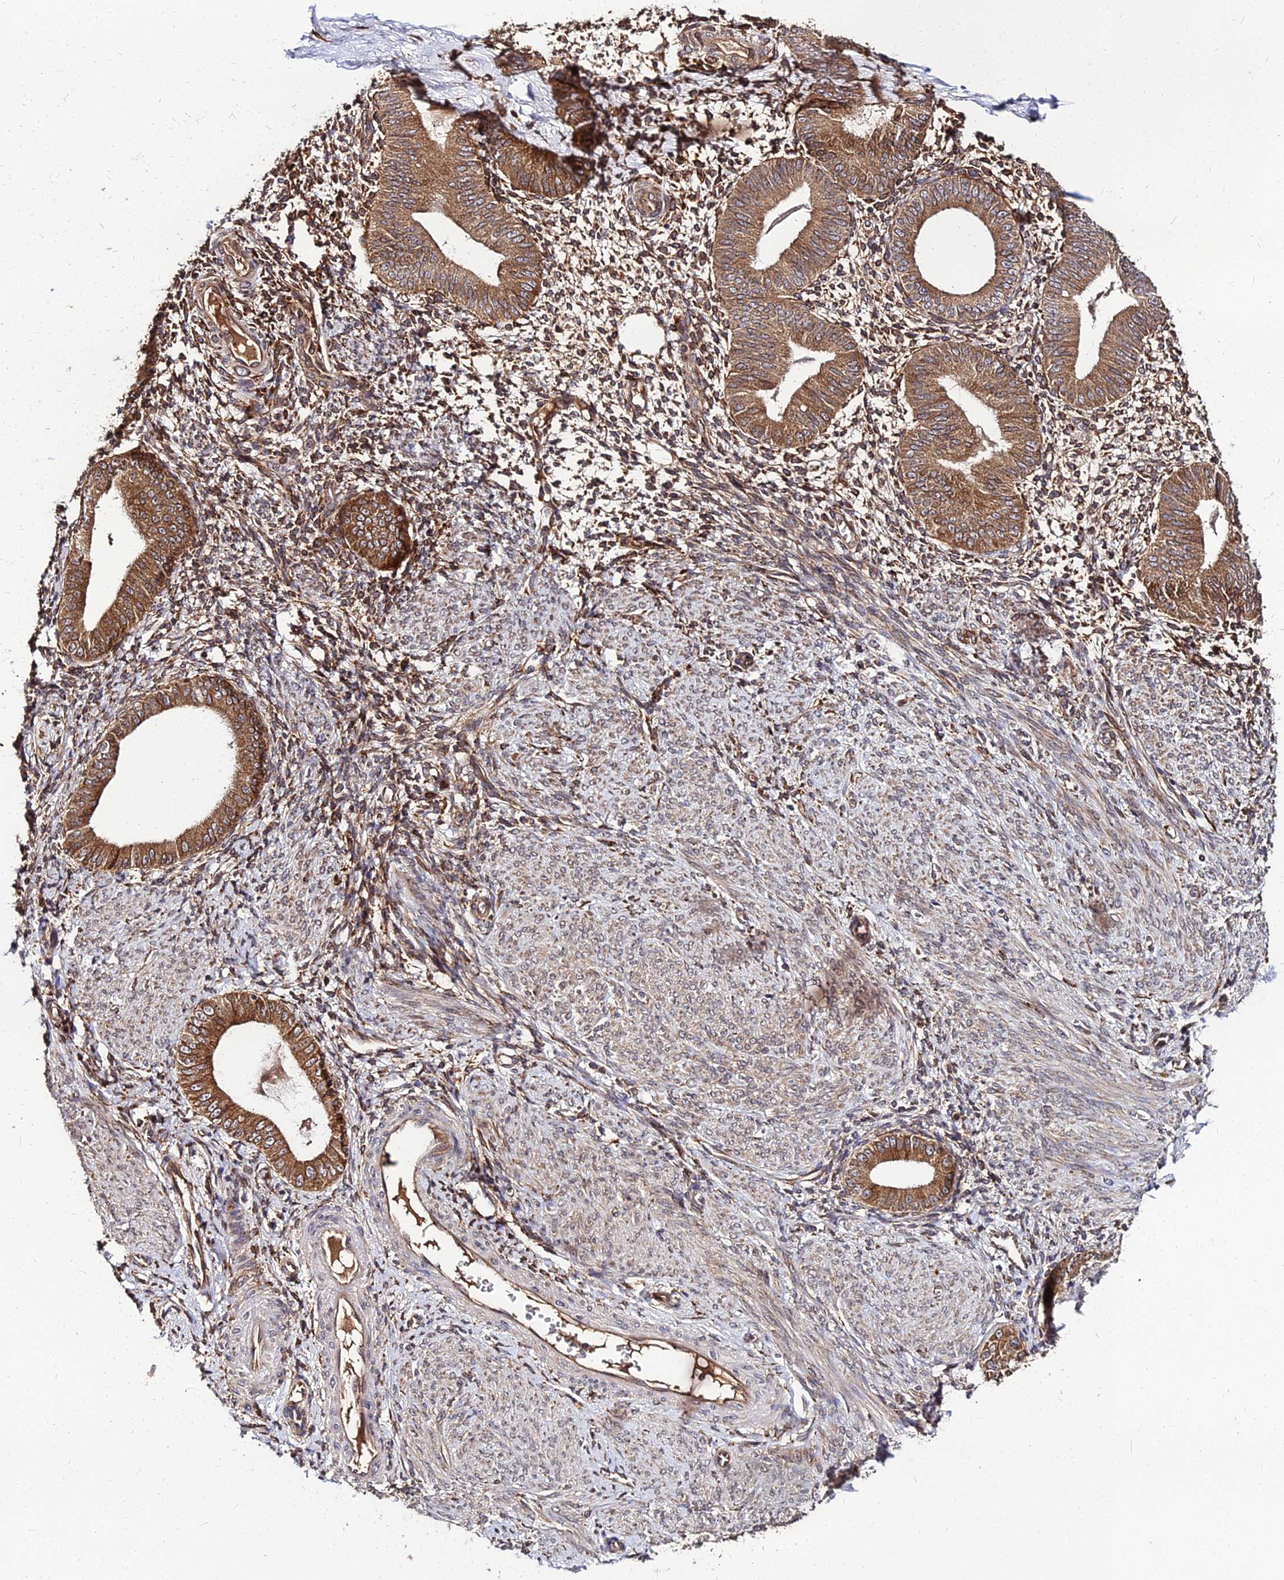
{"staining": {"intensity": "moderate", "quantity": "25%-75%", "location": "cytoplasmic/membranous"}, "tissue": "endometrium", "cell_type": "Cells in endometrial stroma", "image_type": "normal", "snomed": [{"axis": "morphology", "description": "Normal tissue, NOS"}, {"axis": "topography", "description": "Endometrium"}], "caption": "Immunohistochemical staining of unremarkable endometrium exhibits moderate cytoplasmic/membranous protein expression in approximately 25%-75% of cells in endometrial stroma. The staining was performed using DAB (3,3'-diaminobenzidine) to visualize the protein expression in brown, while the nuclei were stained in blue with hematoxylin (Magnification: 20x).", "gene": "PDE4D", "patient": {"sex": "female", "age": 49}}